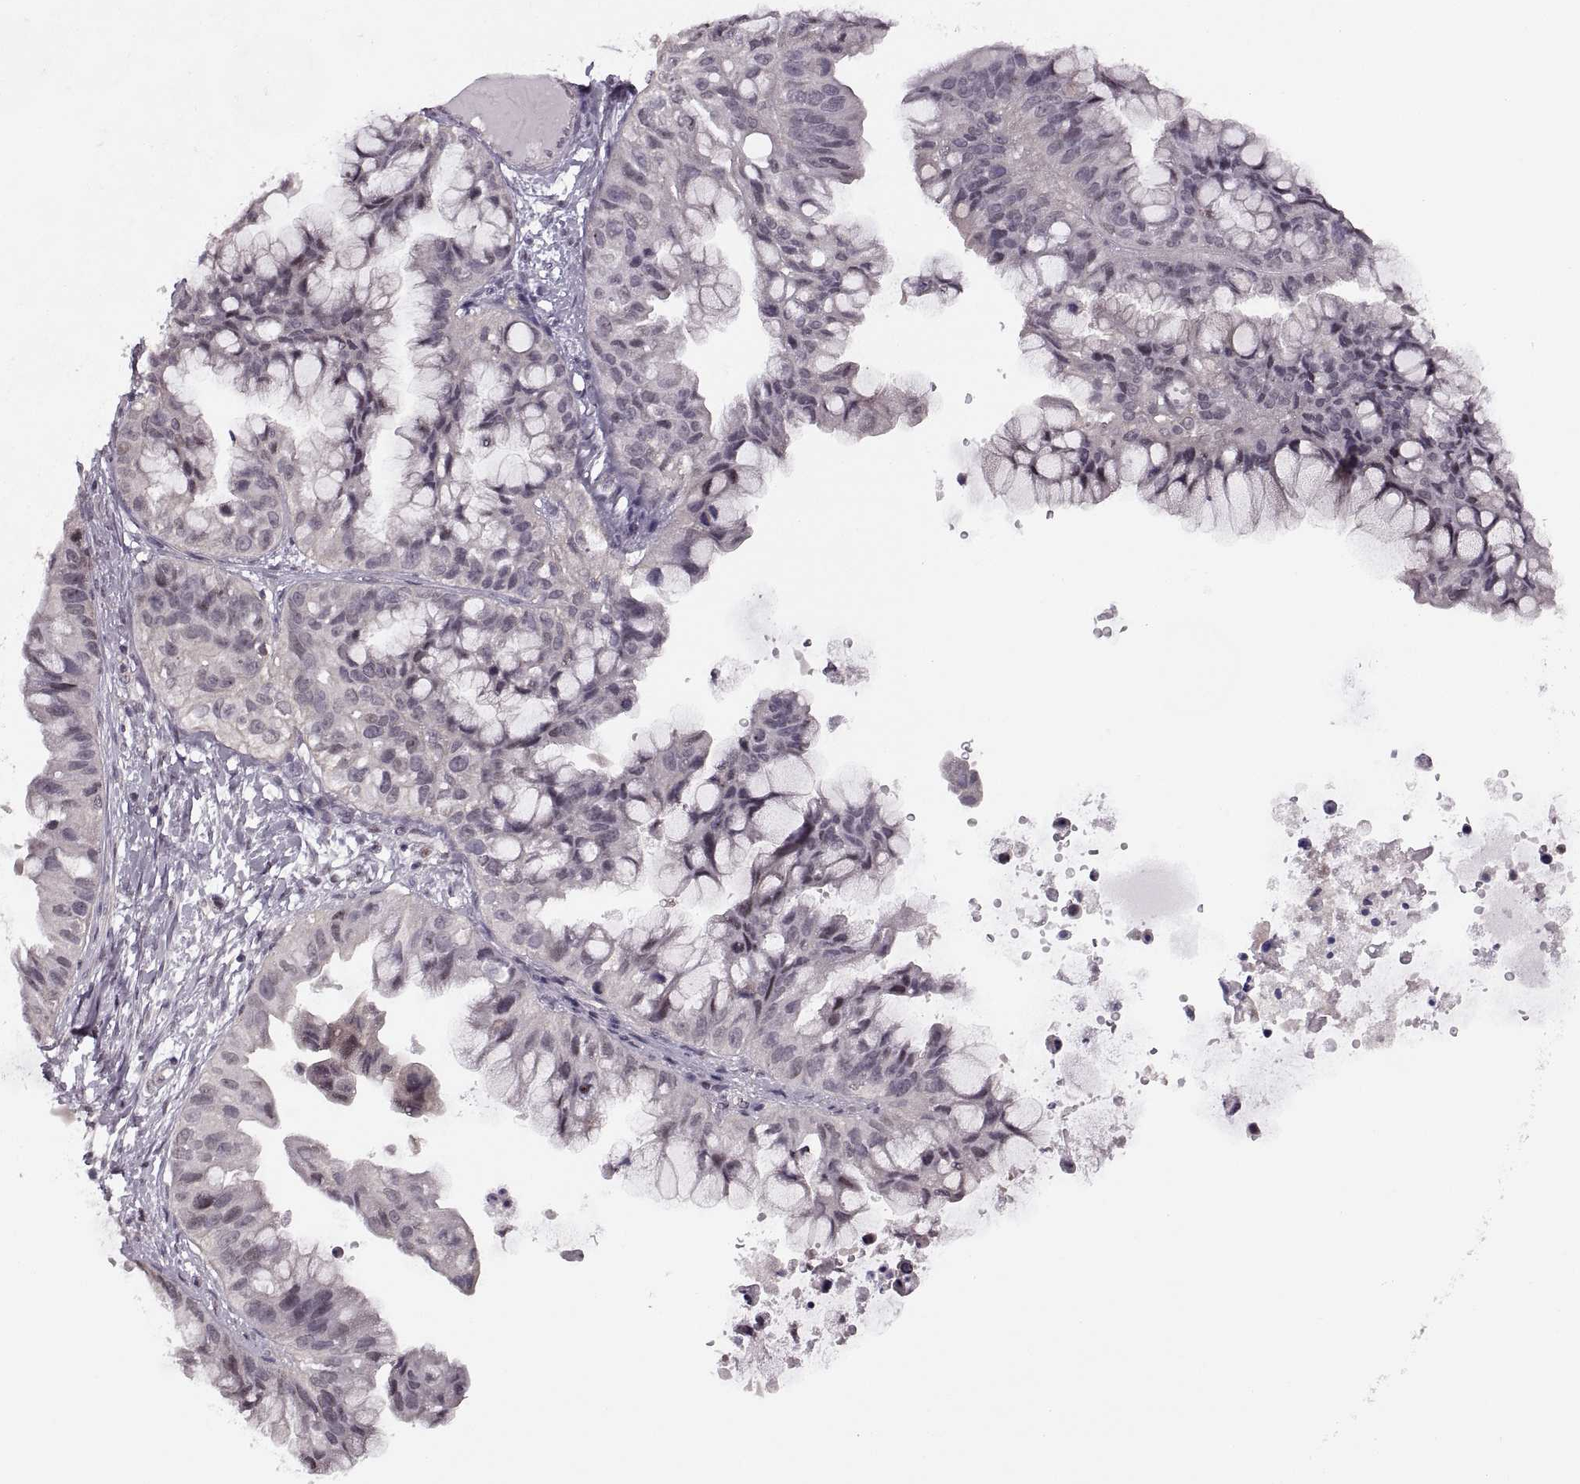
{"staining": {"intensity": "negative", "quantity": "none", "location": "none"}, "tissue": "ovarian cancer", "cell_type": "Tumor cells", "image_type": "cancer", "snomed": [{"axis": "morphology", "description": "Cystadenocarcinoma, mucinous, NOS"}, {"axis": "topography", "description": "Ovary"}], "caption": "Immunohistochemical staining of mucinous cystadenocarcinoma (ovarian) shows no significant expression in tumor cells.", "gene": "LUZP2", "patient": {"sex": "female", "age": 76}}